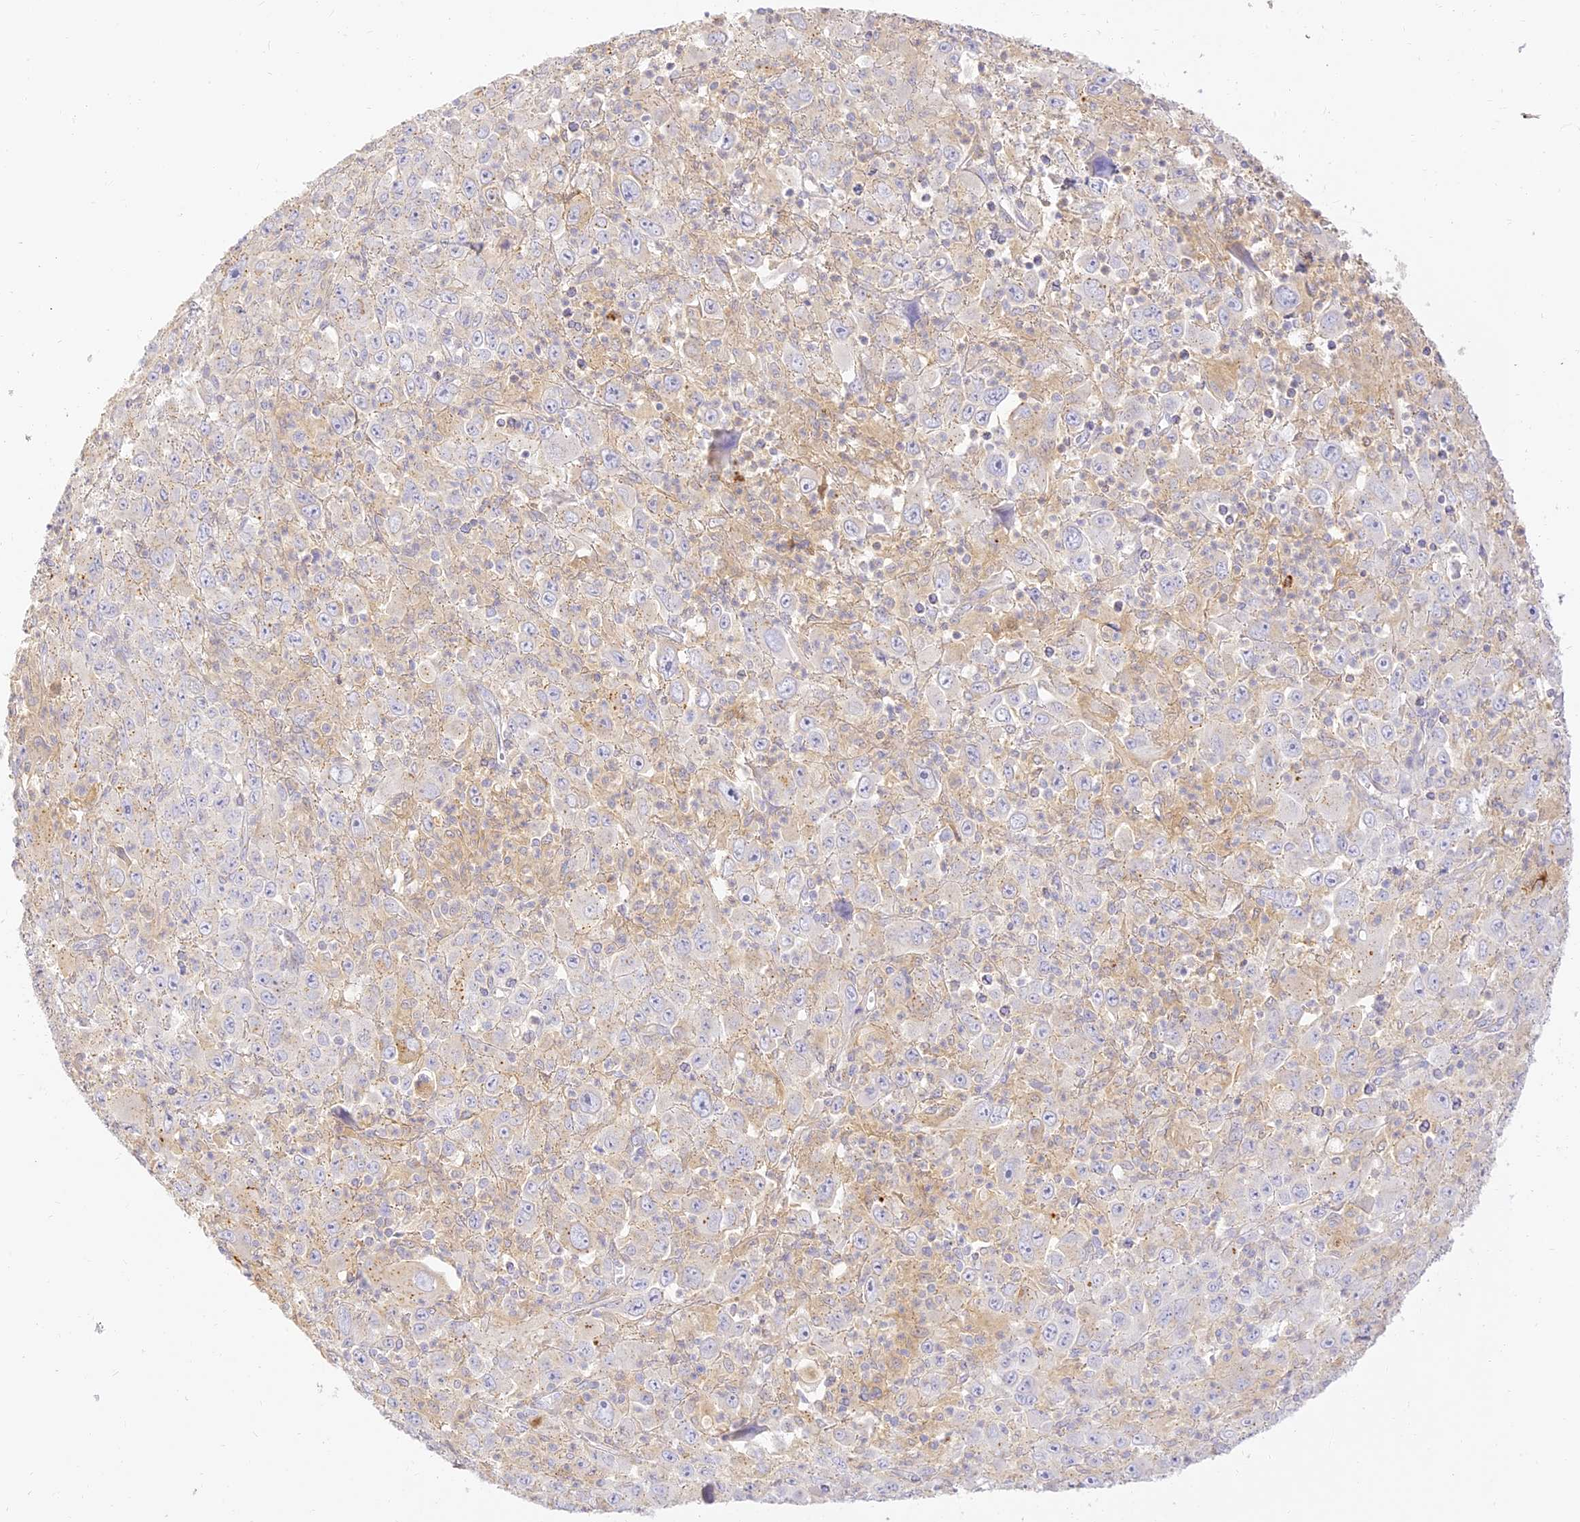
{"staining": {"intensity": "weak", "quantity": "<25%", "location": "cytoplasmic/membranous"}, "tissue": "melanoma", "cell_type": "Tumor cells", "image_type": "cancer", "snomed": [{"axis": "morphology", "description": "Malignant melanoma, Metastatic site"}, {"axis": "topography", "description": "Skin"}], "caption": "A histopathology image of malignant melanoma (metastatic site) stained for a protein exhibits no brown staining in tumor cells.", "gene": "SEC13", "patient": {"sex": "female", "age": 56}}